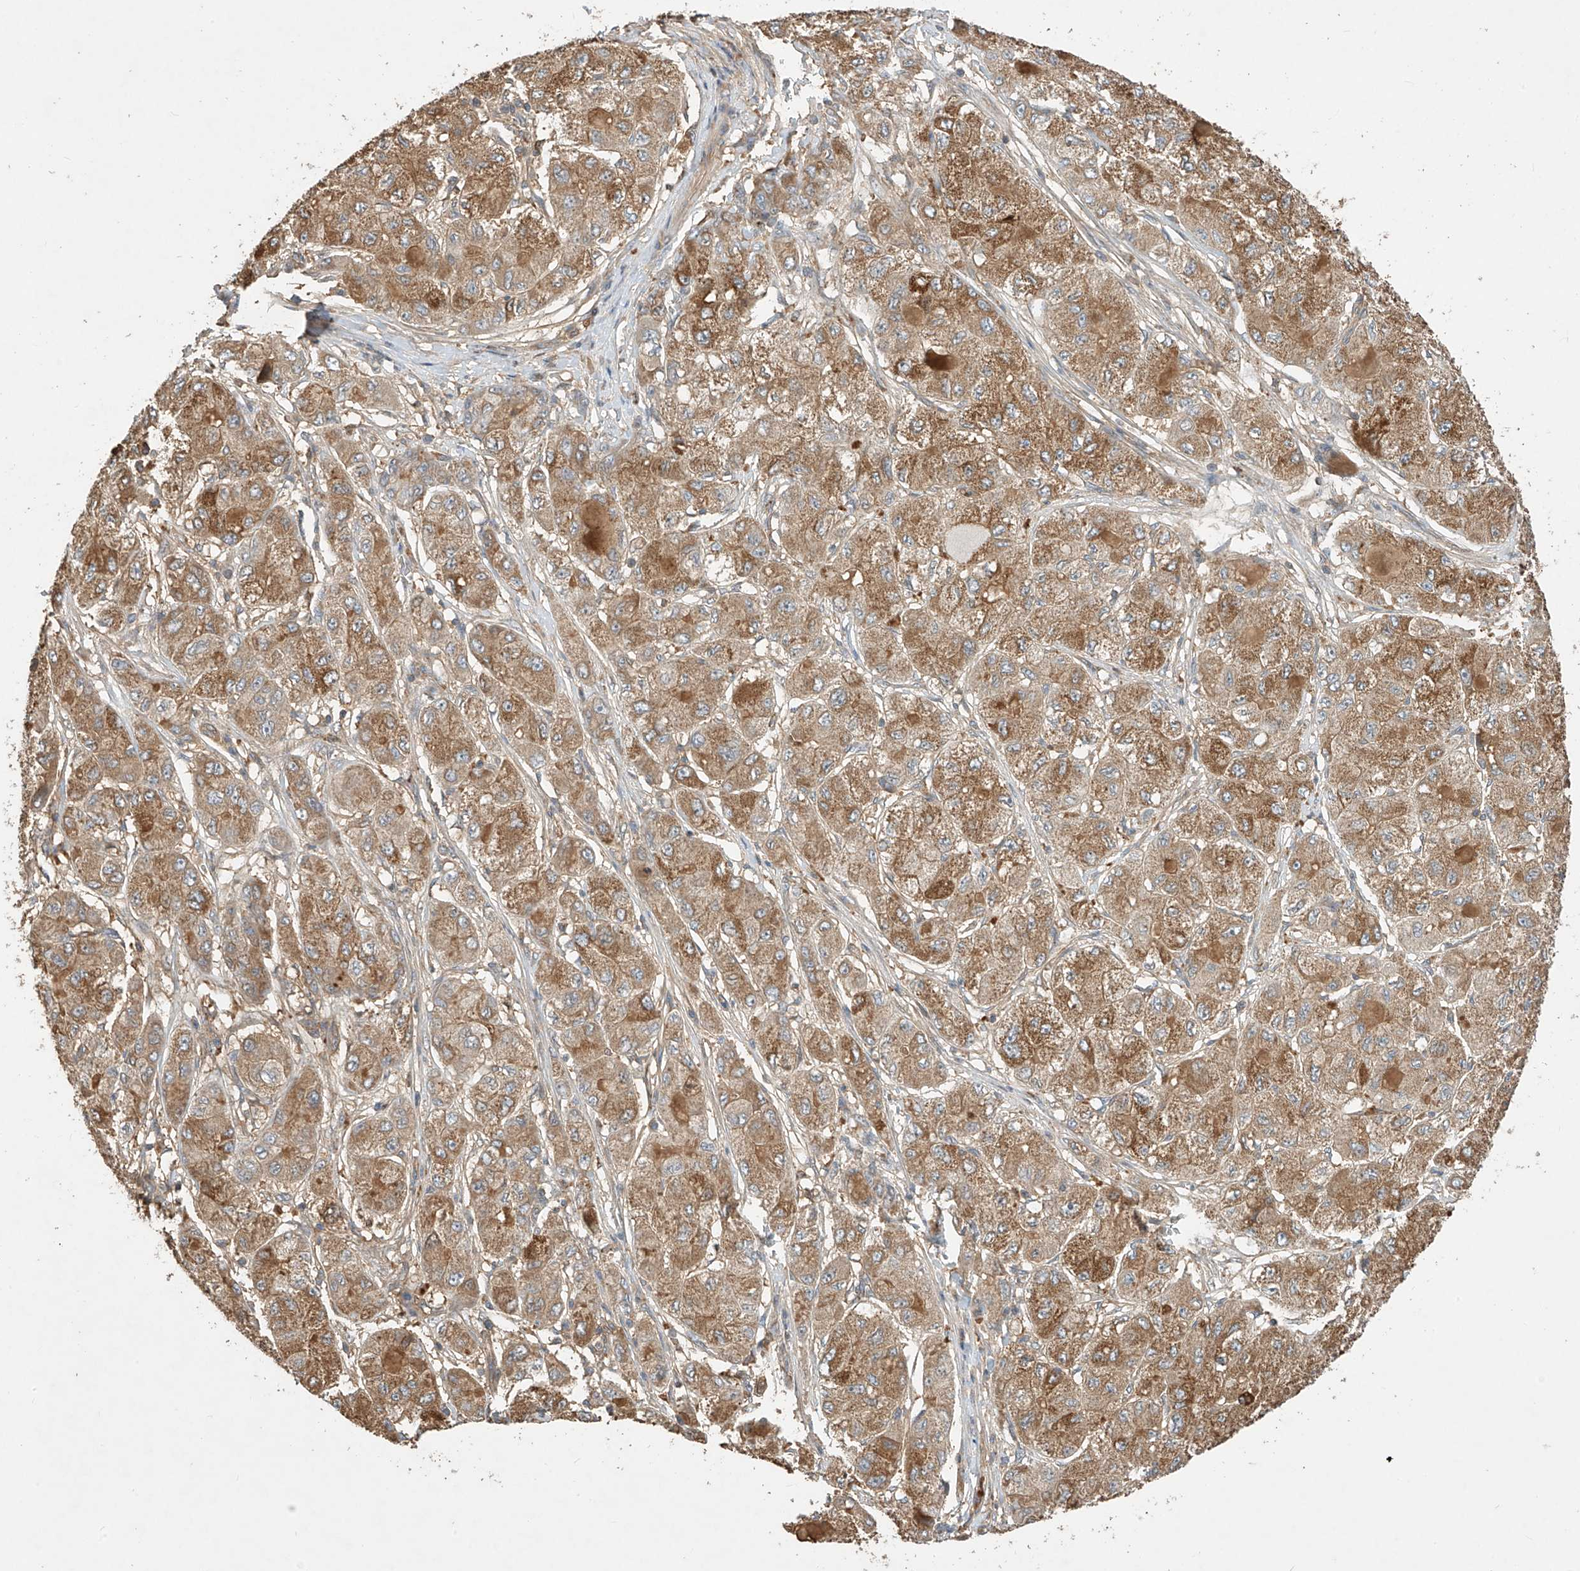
{"staining": {"intensity": "moderate", "quantity": ">75%", "location": "cytoplasmic/membranous"}, "tissue": "liver cancer", "cell_type": "Tumor cells", "image_type": "cancer", "snomed": [{"axis": "morphology", "description": "Carcinoma, Hepatocellular, NOS"}, {"axis": "topography", "description": "Liver"}], "caption": "Brown immunohistochemical staining in human liver hepatocellular carcinoma displays moderate cytoplasmic/membranous staining in approximately >75% of tumor cells.", "gene": "CACNA2D4", "patient": {"sex": "male", "age": 80}}